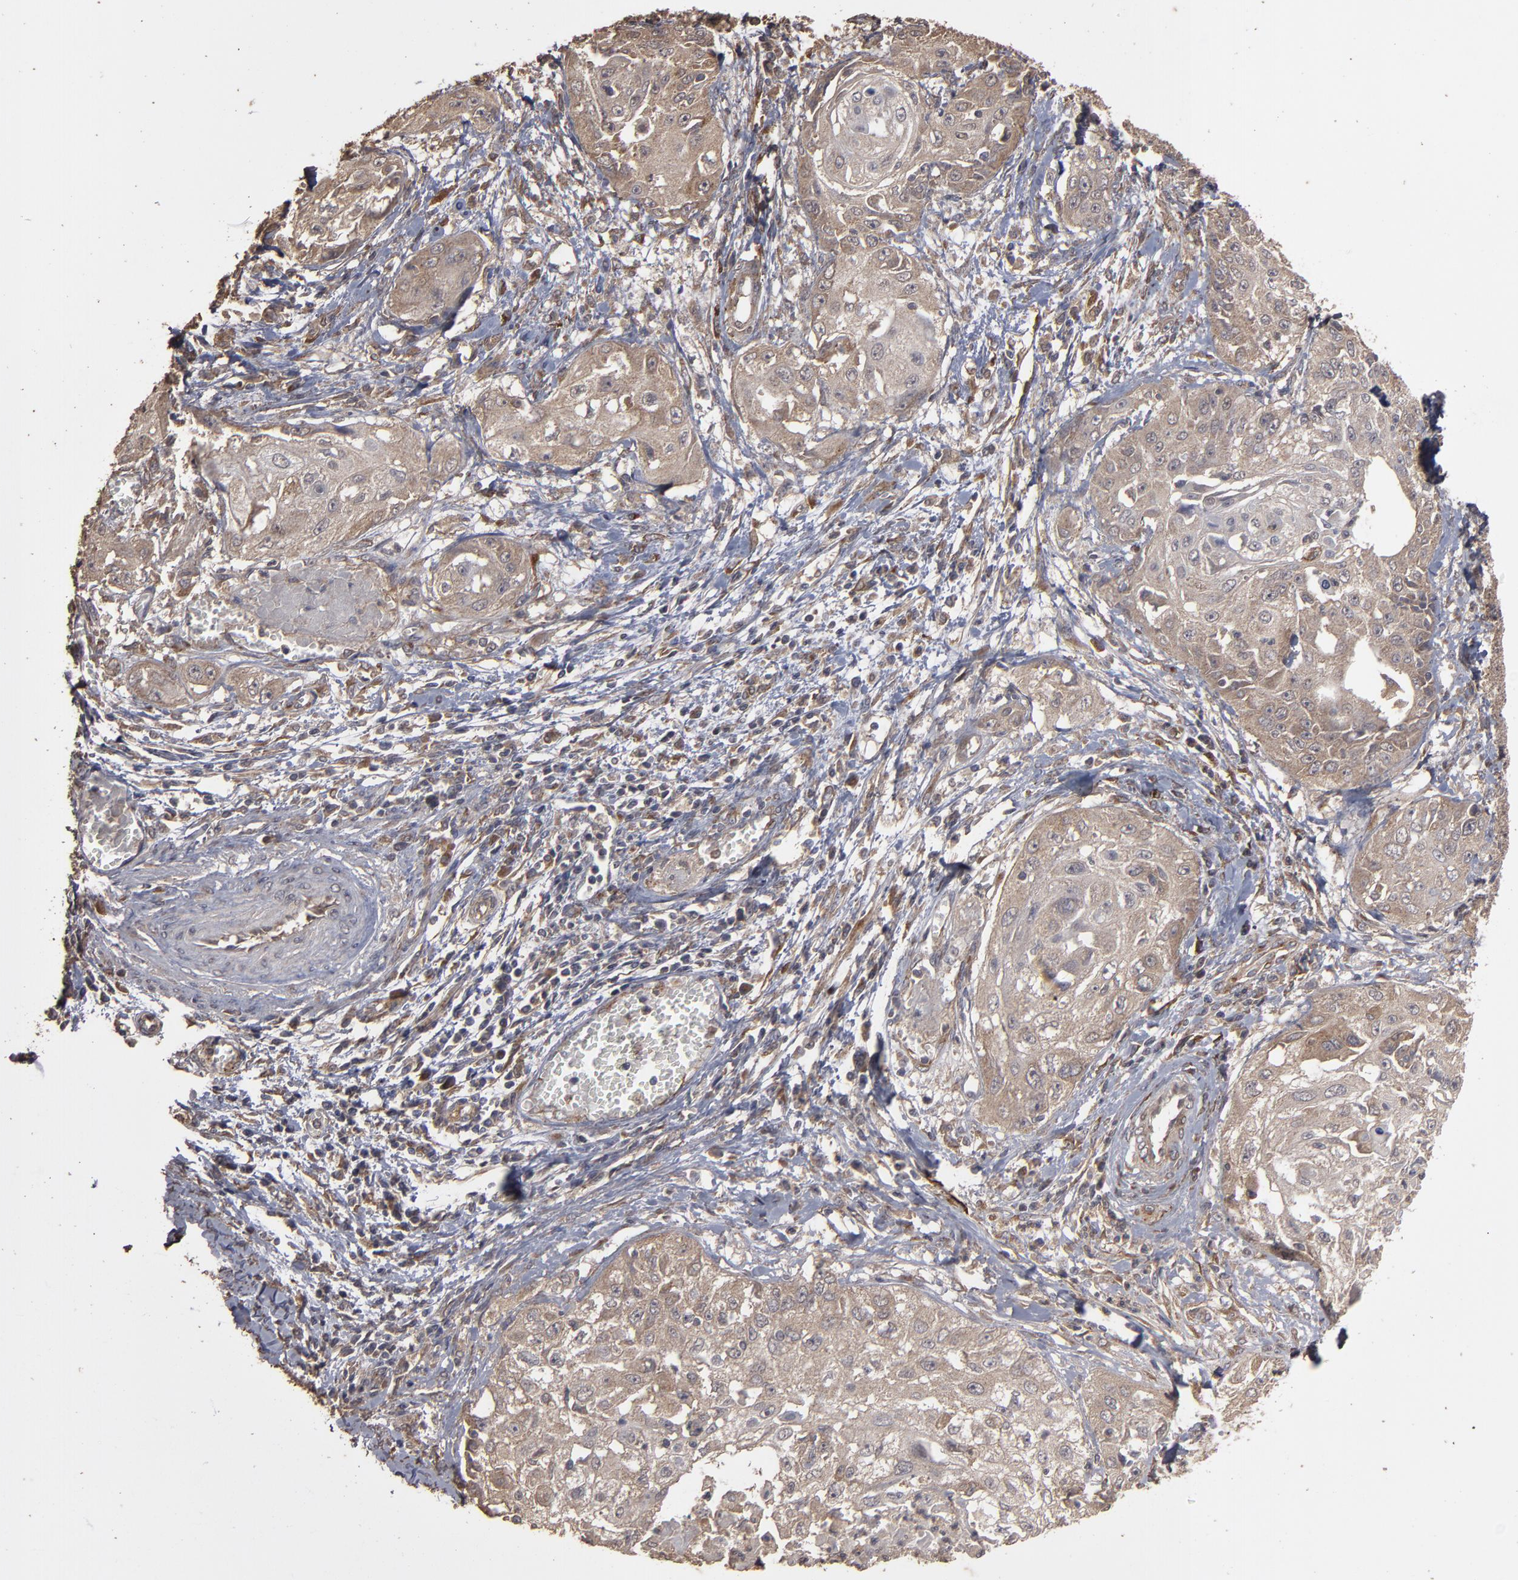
{"staining": {"intensity": "moderate", "quantity": ">75%", "location": "cytoplasmic/membranous"}, "tissue": "cervical cancer", "cell_type": "Tumor cells", "image_type": "cancer", "snomed": [{"axis": "morphology", "description": "Squamous cell carcinoma, NOS"}, {"axis": "topography", "description": "Cervix"}], "caption": "Moderate cytoplasmic/membranous staining for a protein is appreciated in about >75% of tumor cells of cervical cancer using immunohistochemistry (IHC).", "gene": "MMP2", "patient": {"sex": "female", "age": 64}}